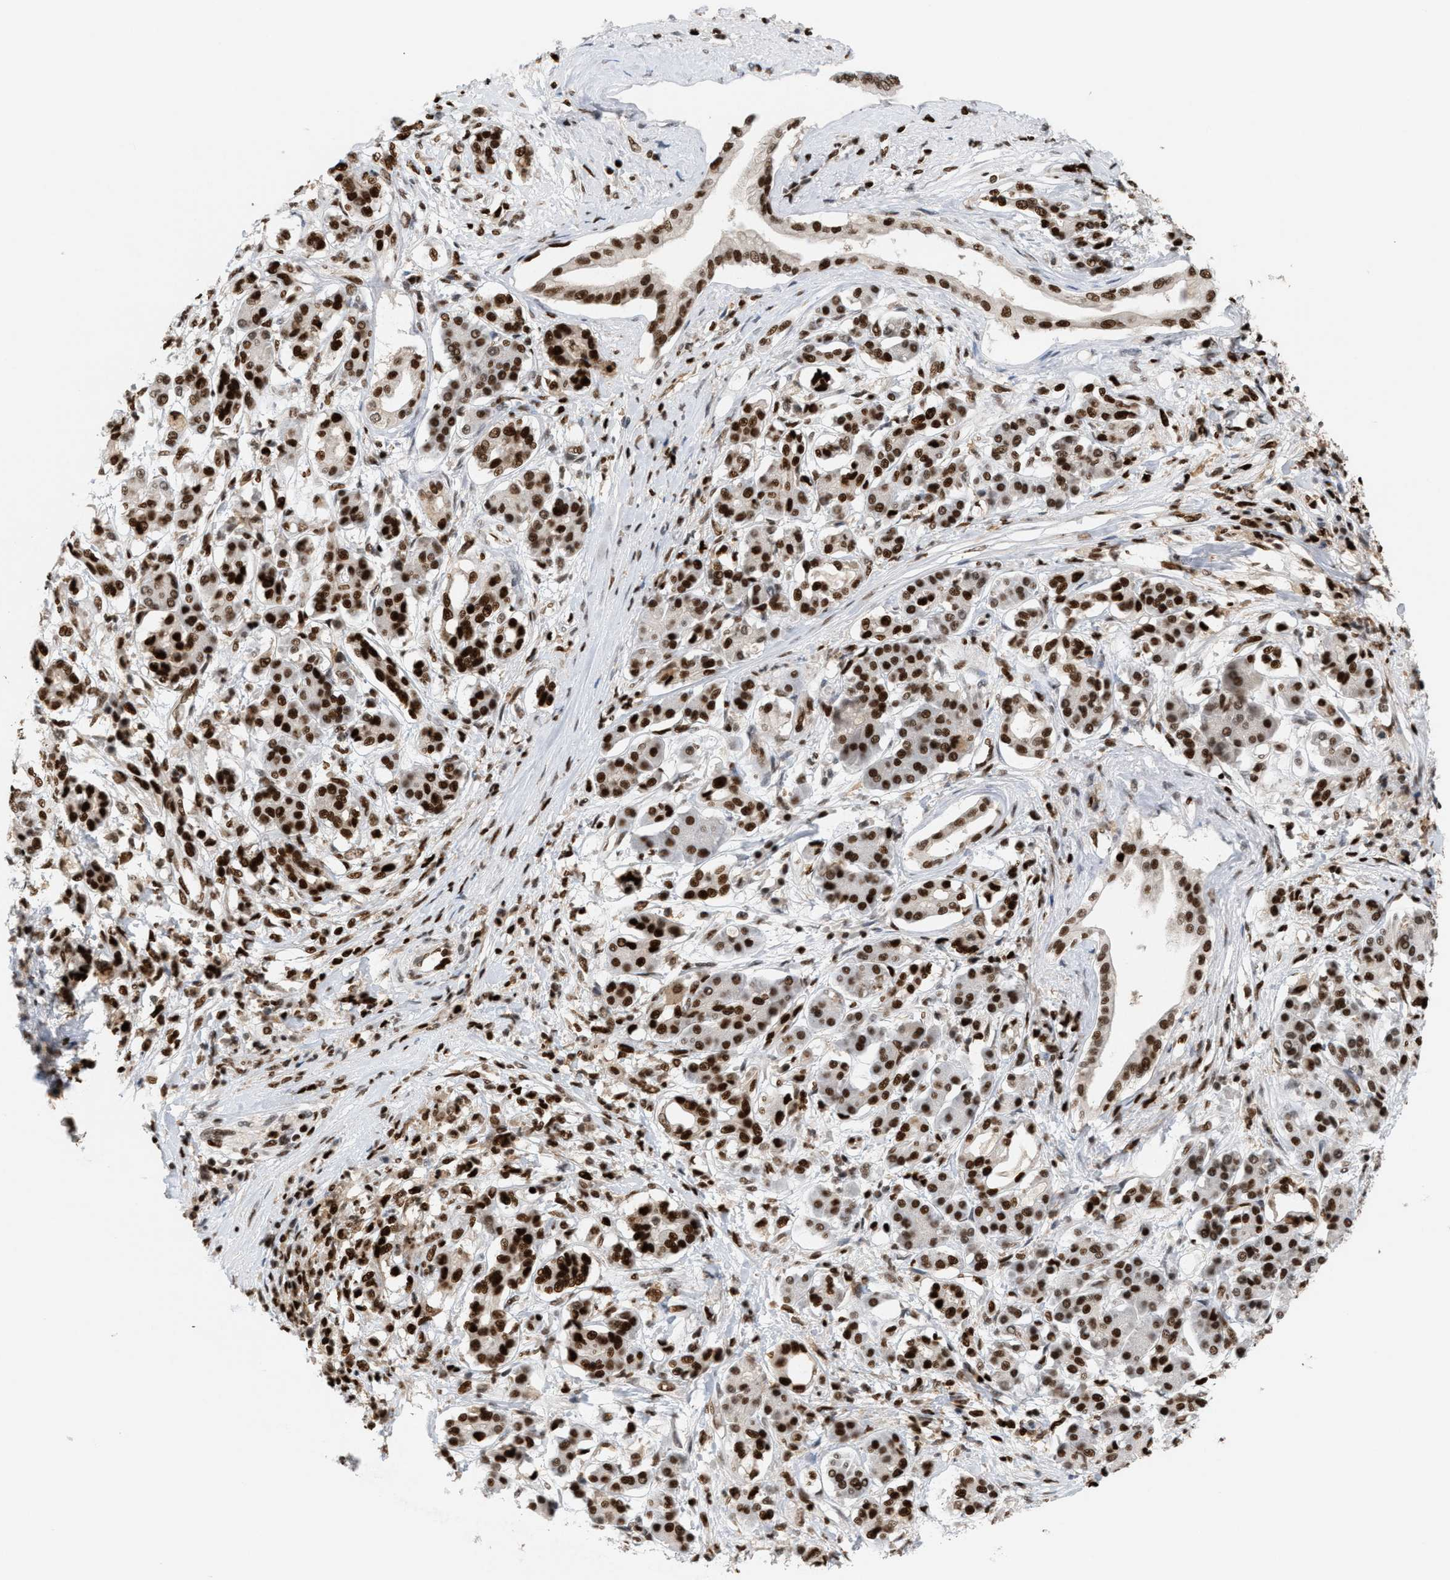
{"staining": {"intensity": "strong", "quantity": ">75%", "location": "nuclear"}, "tissue": "pancreatic cancer", "cell_type": "Tumor cells", "image_type": "cancer", "snomed": [{"axis": "morphology", "description": "Adenocarcinoma, NOS"}, {"axis": "topography", "description": "Pancreas"}], "caption": "A histopathology image of pancreatic cancer stained for a protein reveals strong nuclear brown staining in tumor cells.", "gene": "RNASEK-C17orf49", "patient": {"sex": "female", "age": 56}}